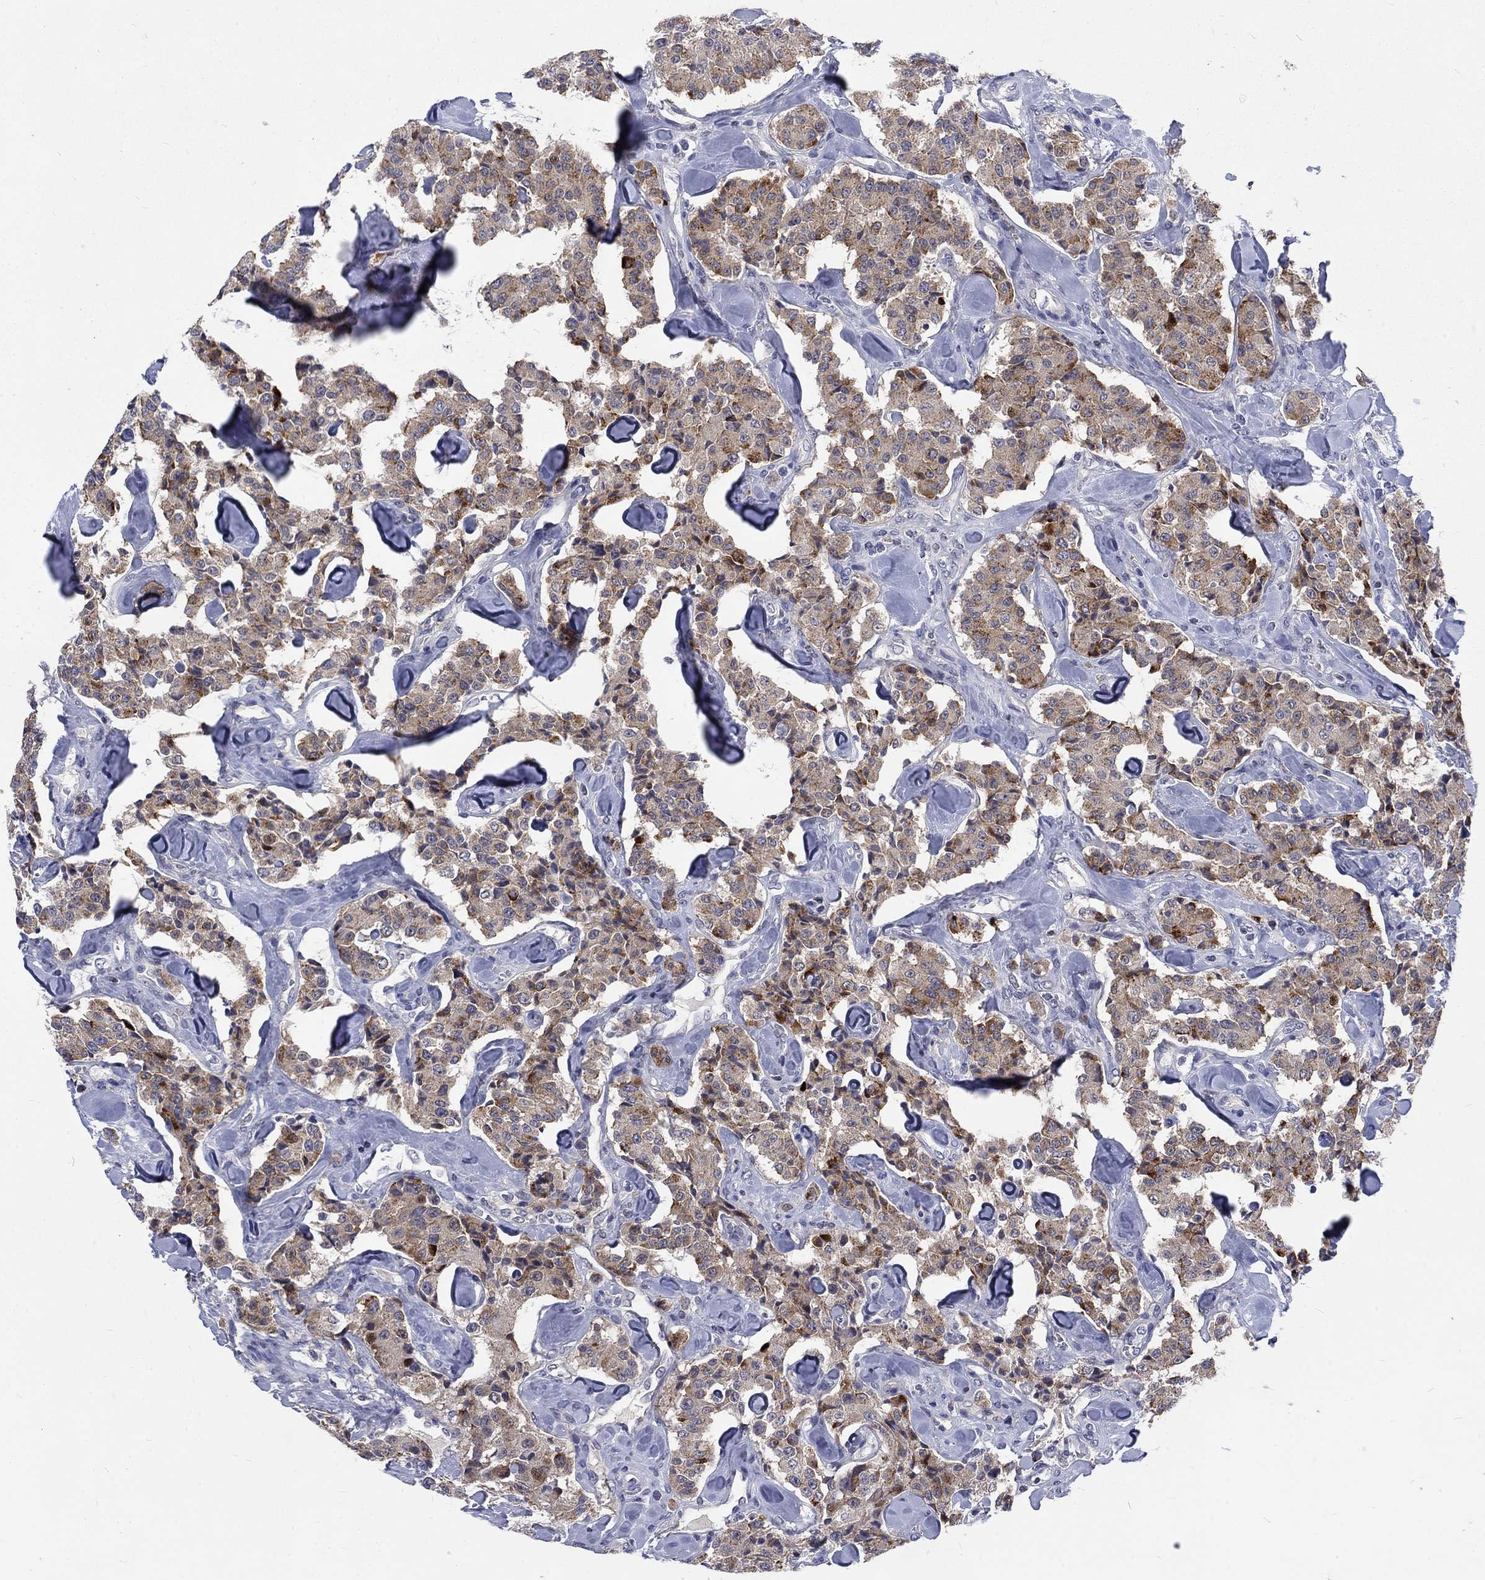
{"staining": {"intensity": "moderate", "quantity": "<25%", "location": "cytoplasmic/membranous"}, "tissue": "carcinoid", "cell_type": "Tumor cells", "image_type": "cancer", "snomed": [{"axis": "morphology", "description": "Carcinoid, malignant, NOS"}, {"axis": "topography", "description": "Pancreas"}], "caption": "Malignant carcinoid was stained to show a protein in brown. There is low levels of moderate cytoplasmic/membranous expression in about <25% of tumor cells. (Stains: DAB in brown, nuclei in blue, Microscopy: brightfield microscopy at high magnification).", "gene": "PHKA1", "patient": {"sex": "male", "age": 41}}